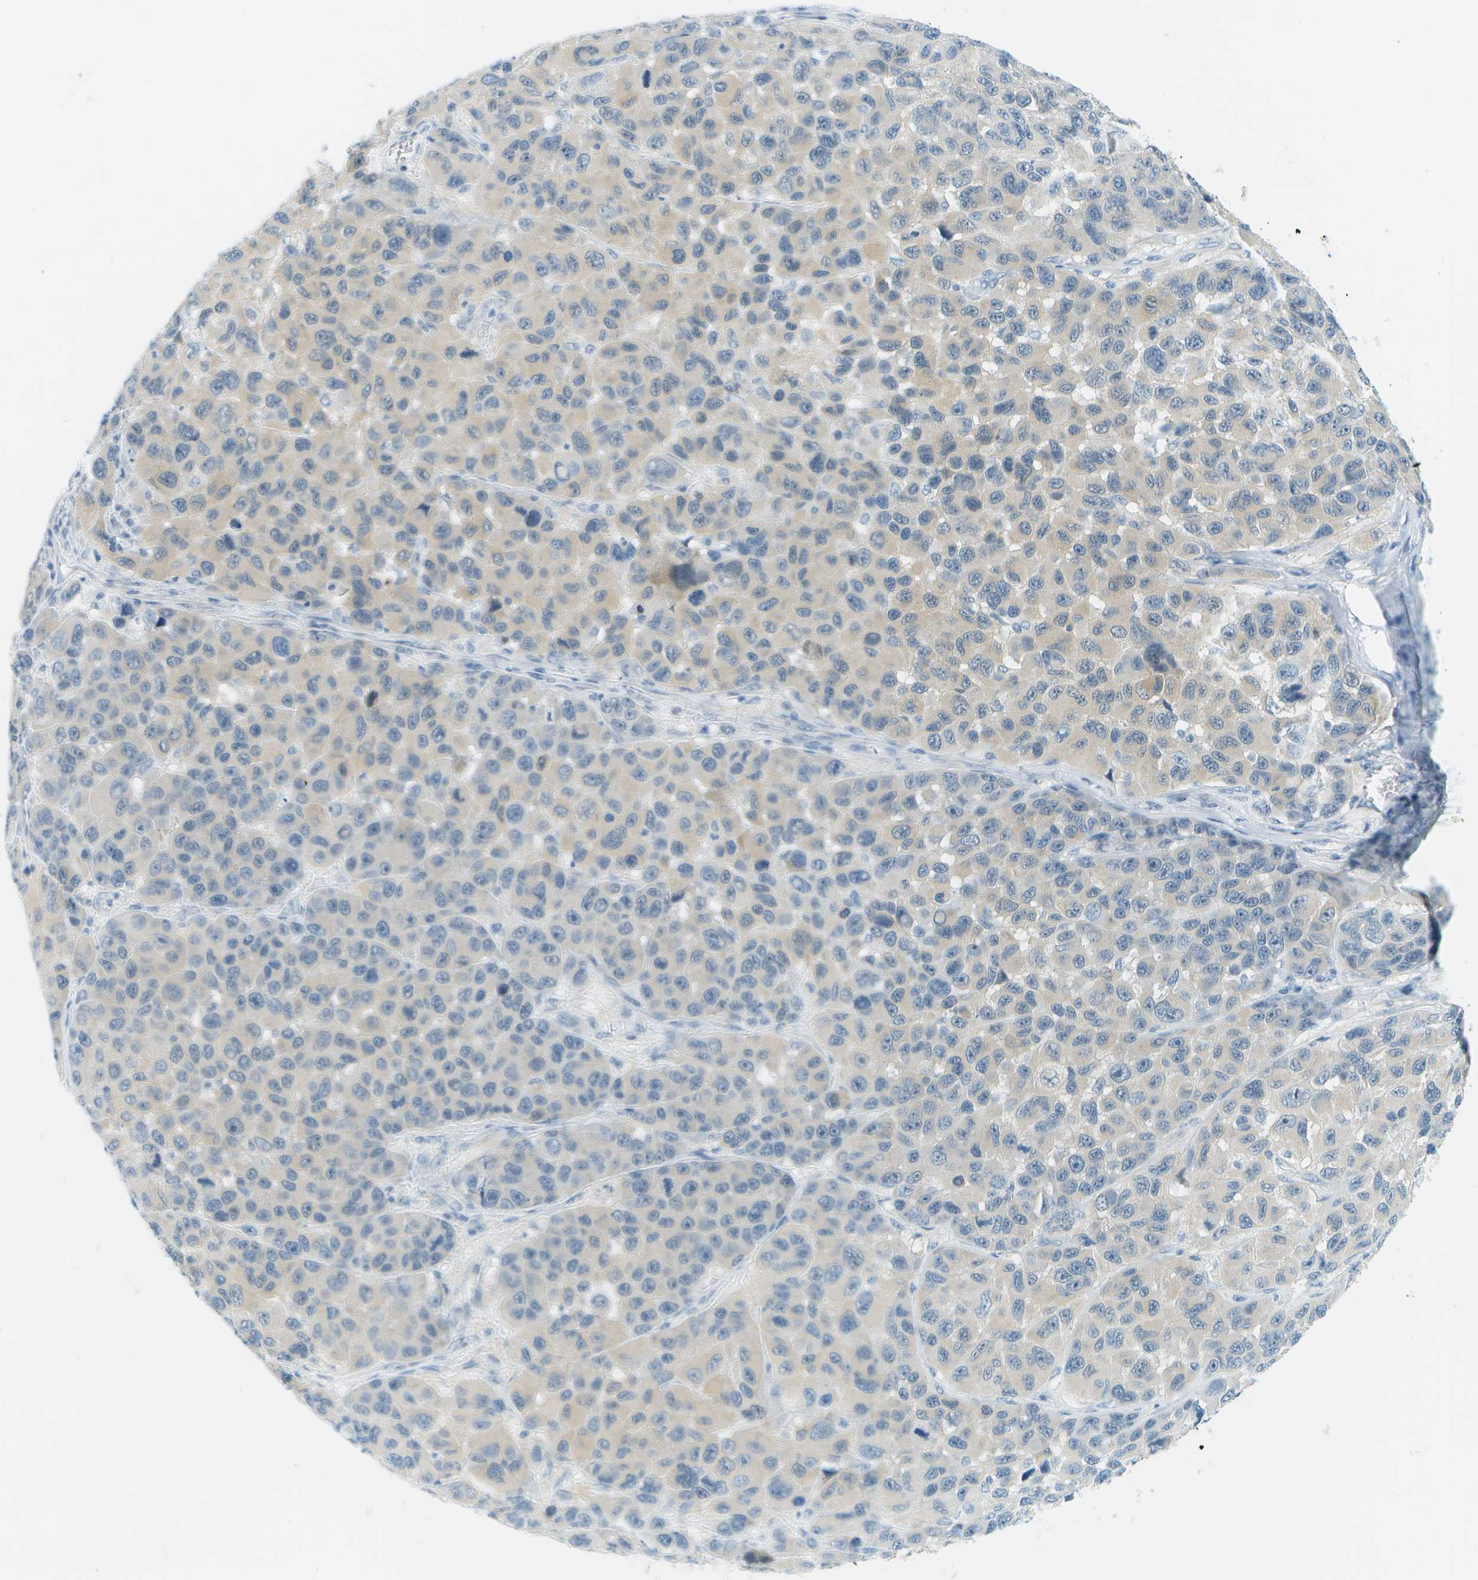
{"staining": {"intensity": "negative", "quantity": "none", "location": "none"}, "tissue": "melanoma", "cell_type": "Tumor cells", "image_type": "cancer", "snomed": [{"axis": "morphology", "description": "Malignant melanoma, NOS"}, {"axis": "topography", "description": "Skin"}], "caption": "A micrograph of malignant melanoma stained for a protein reveals no brown staining in tumor cells.", "gene": "SMYD5", "patient": {"sex": "male", "age": 53}}